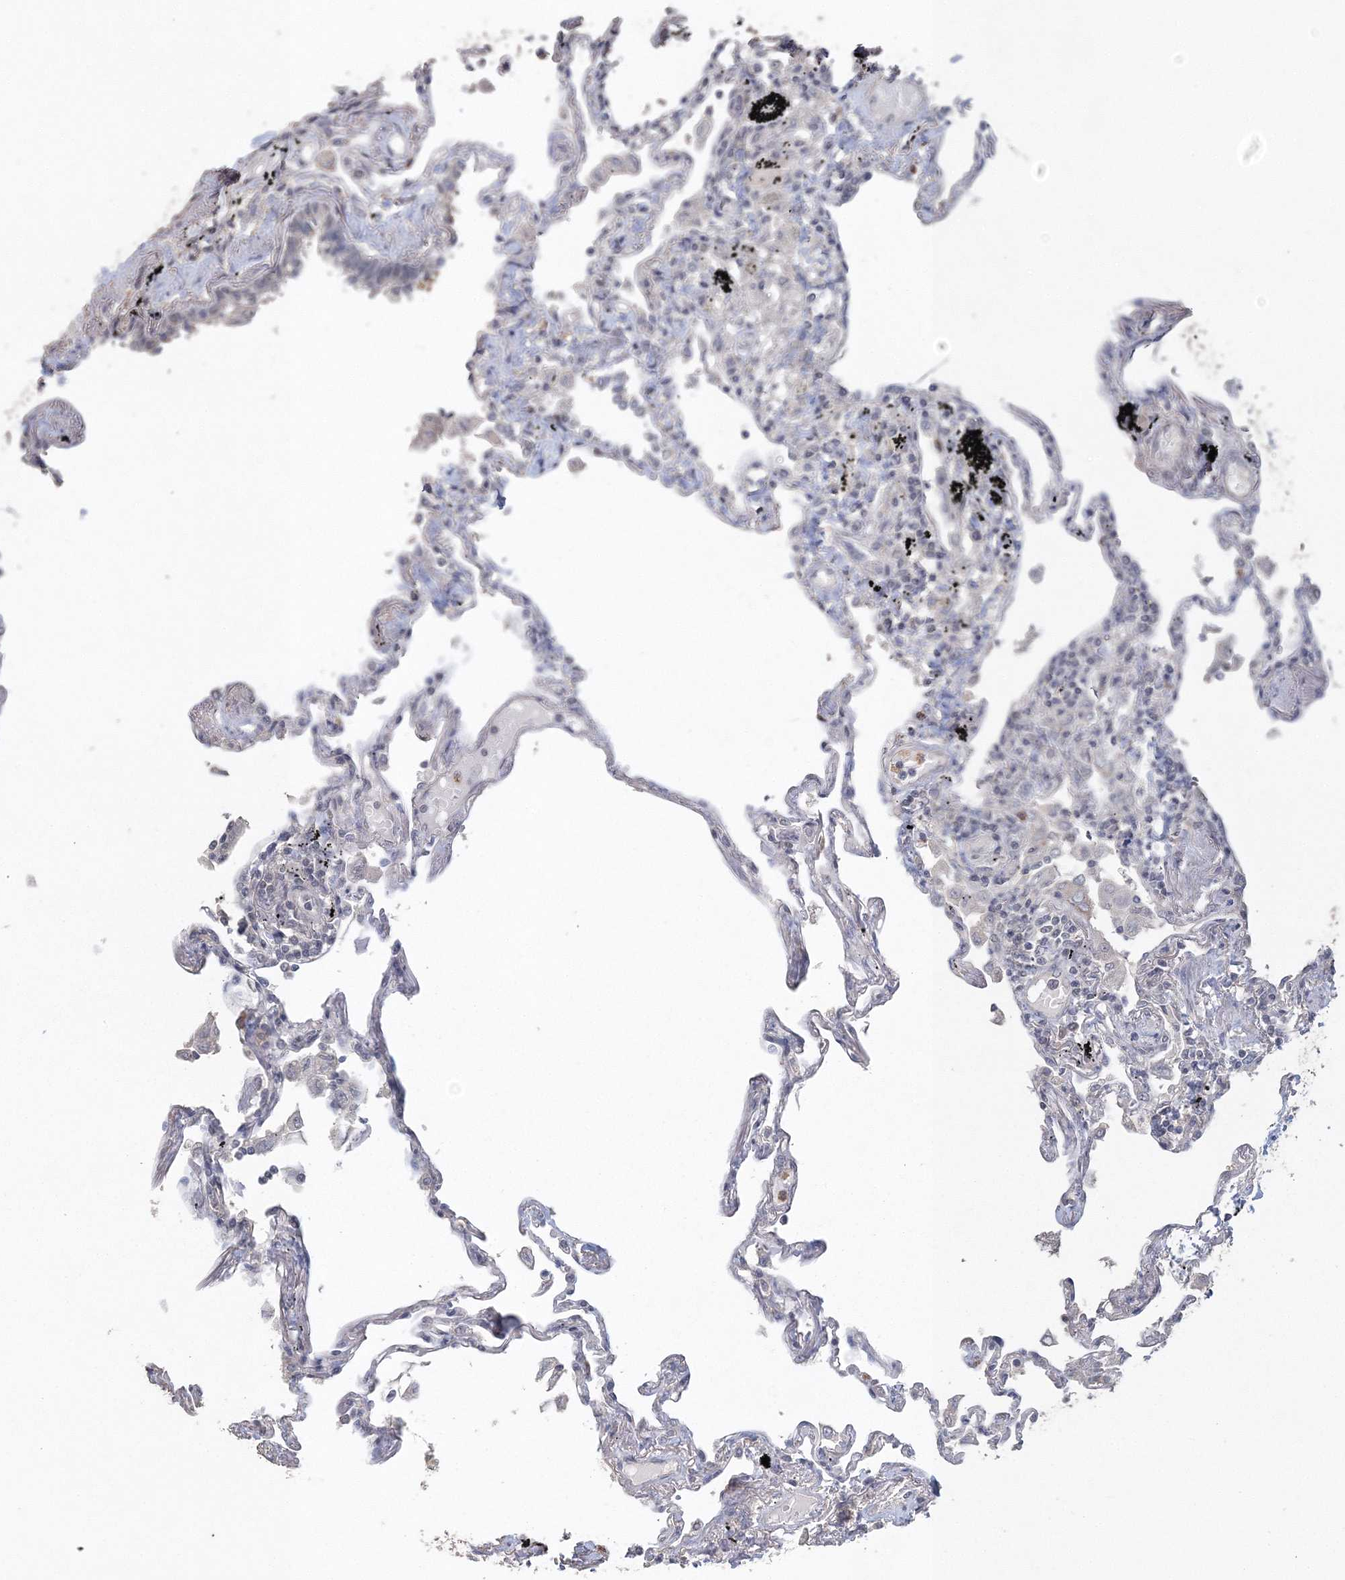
{"staining": {"intensity": "negative", "quantity": "none", "location": "none"}, "tissue": "lung", "cell_type": "Alveolar cells", "image_type": "normal", "snomed": [{"axis": "morphology", "description": "Normal tissue, NOS"}, {"axis": "topography", "description": "Lung"}], "caption": "This is an IHC histopathology image of benign lung. There is no expression in alveolar cells.", "gene": "UIMC1", "patient": {"sex": "female", "age": 67}}